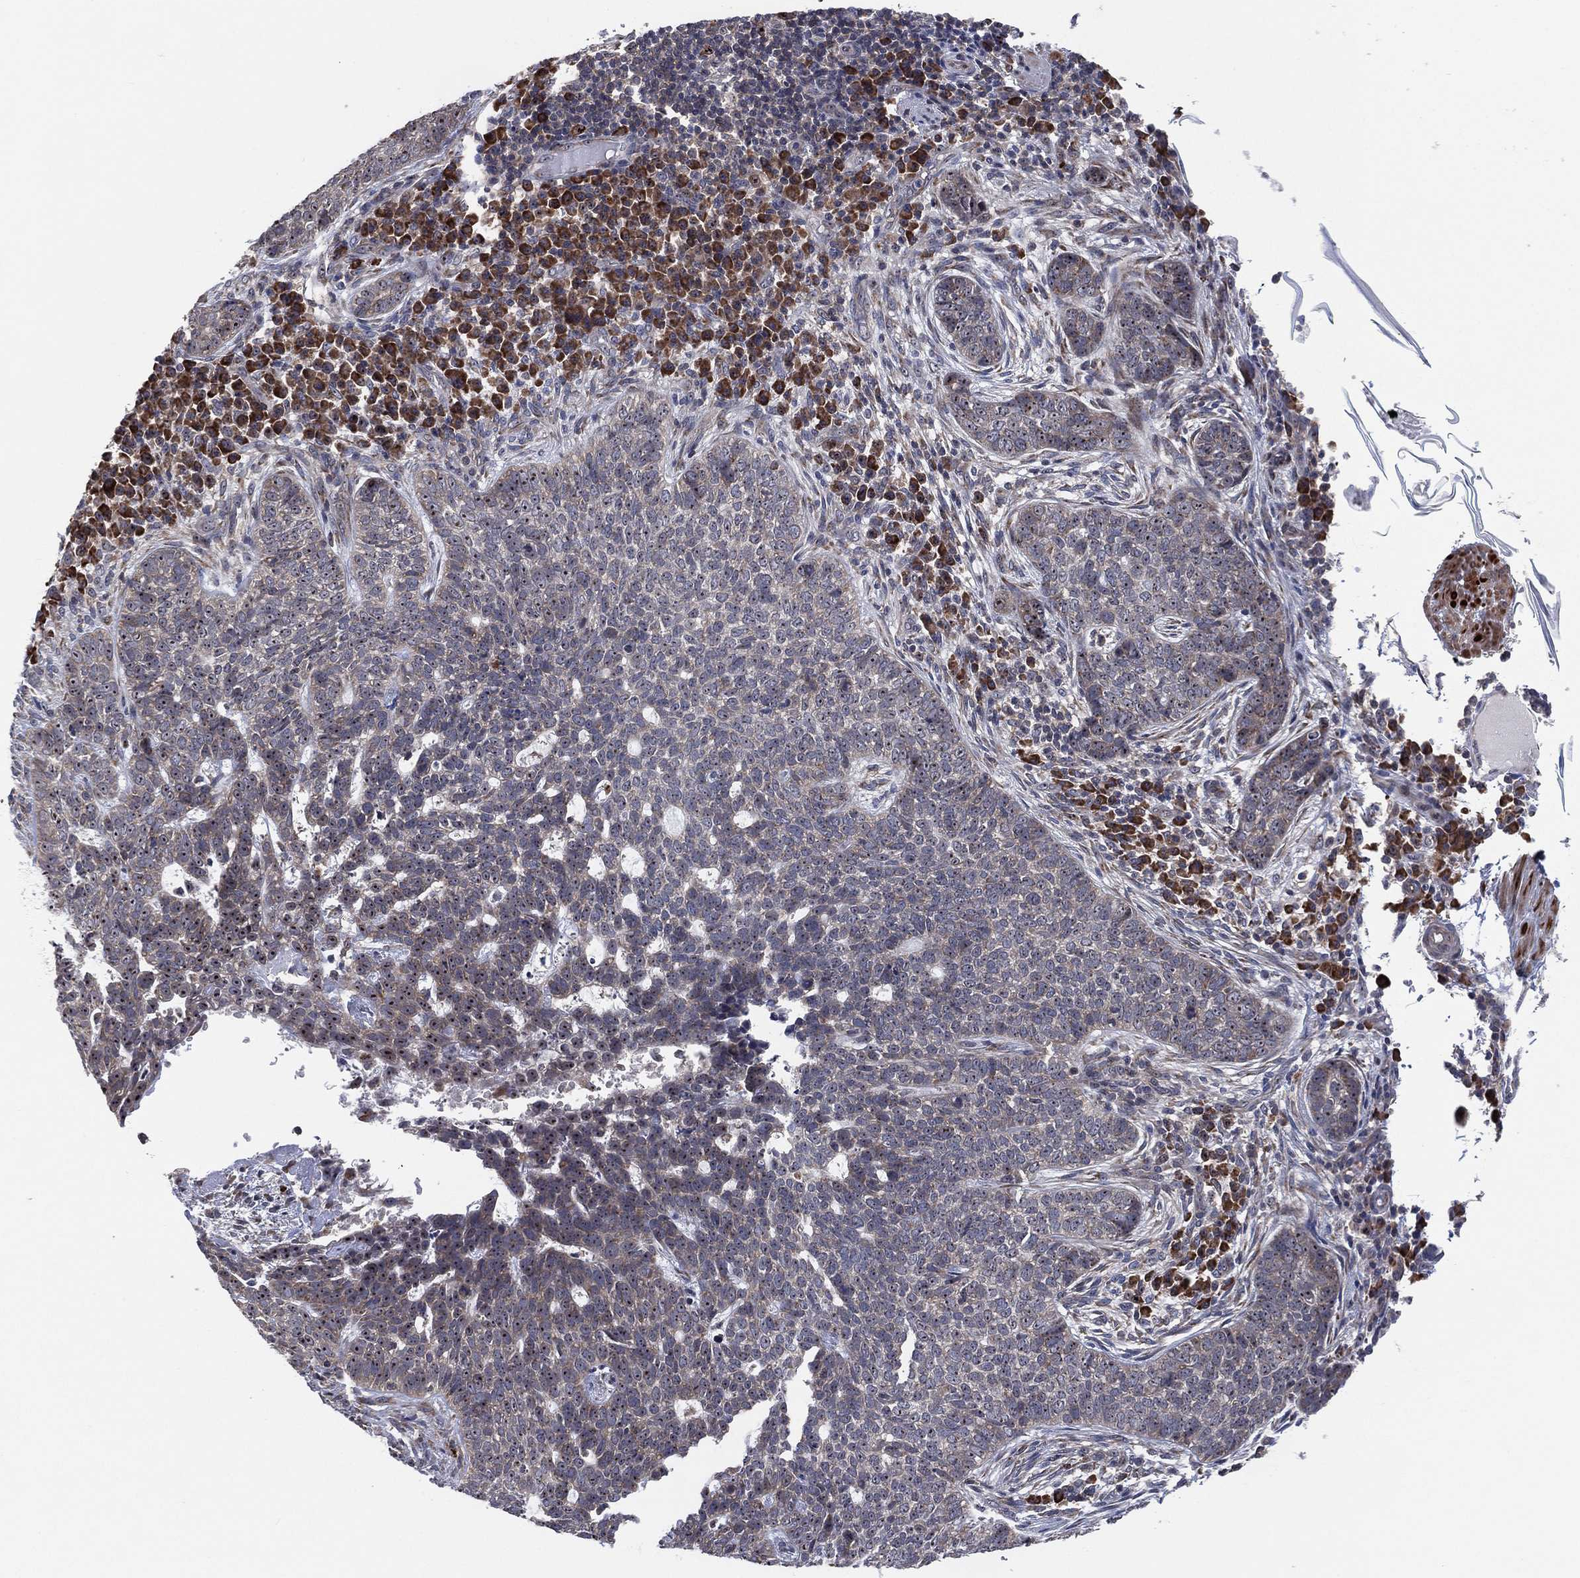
{"staining": {"intensity": "negative", "quantity": "none", "location": "none"}, "tissue": "skin cancer", "cell_type": "Tumor cells", "image_type": "cancer", "snomed": [{"axis": "morphology", "description": "Basal cell carcinoma"}, {"axis": "topography", "description": "Skin"}], "caption": "Tumor cells are negative for protein expression in human skin basal cell carcinoma. Nuclei are stained in blue.", "gene": "FAM104A", "patient": {"sex": "female", "age": 69}}